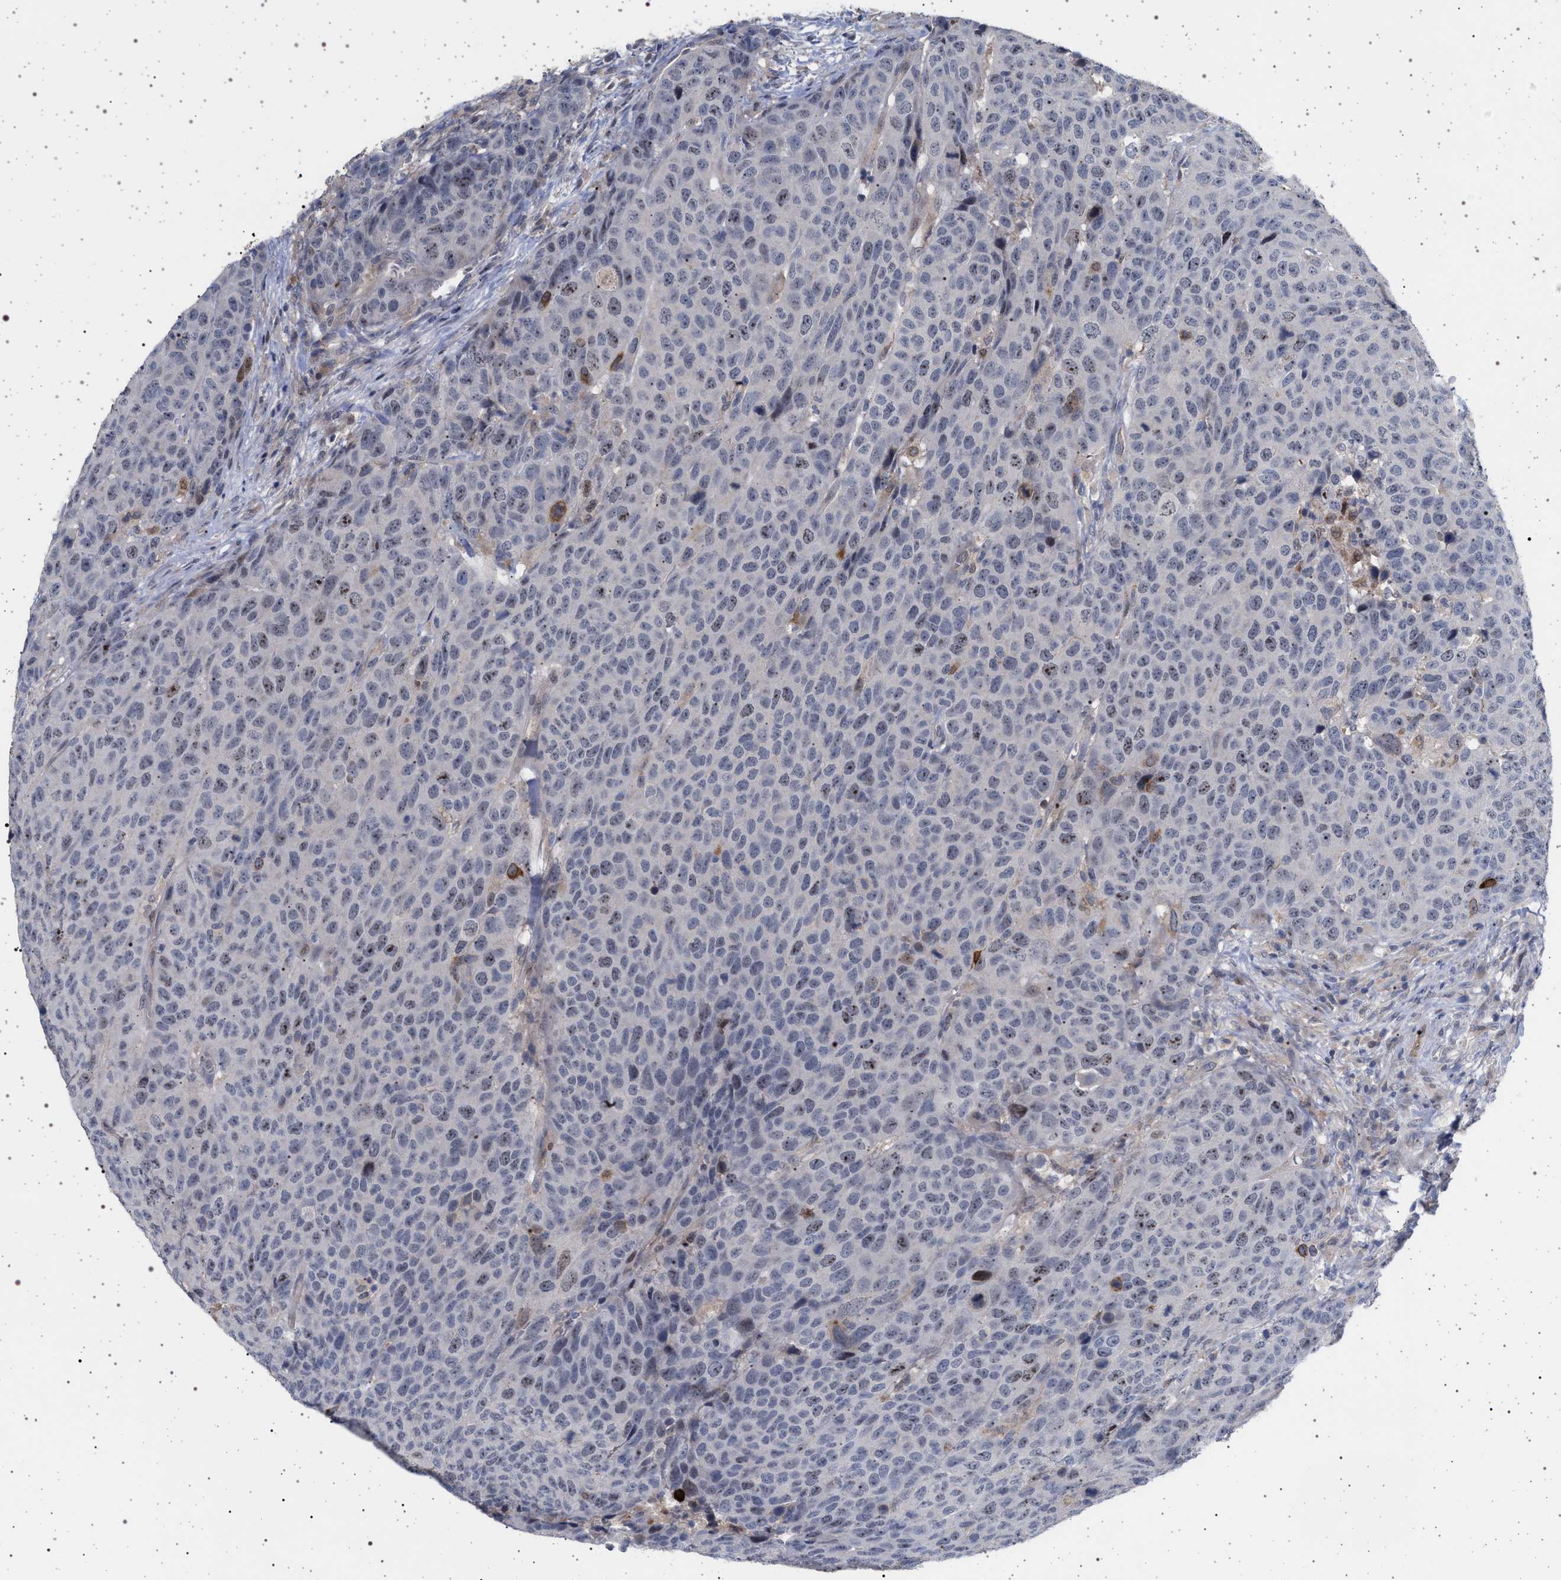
{"staining": {"intensity": "moderate", "quantity": "<25%", "location": "cytoplasmic/membranous,nuclear"}, "tissue": "head and neck cancer", "cell_type": "Tumor cells", "image_type": "cancer", "snomed": [{"axis": "morphology", "description": "Squamous cell carcinoma, NOS"}, {"axis": "topography", "description": "Head-Neck"}], "caption": "A photomicrograph of human head and neck cancer (squamous cell carcinoma) stained for a protein demonstrates moderate cytoplasmic/membranous and nuclear brown staining in tumor cells. The staining is performed using DAB brown chromogen to label protein expression. The nuclei are counter-stained blue using hematoxylin.", "gene": "RBM48", "patient": {"sex": "male", "age": 66}}